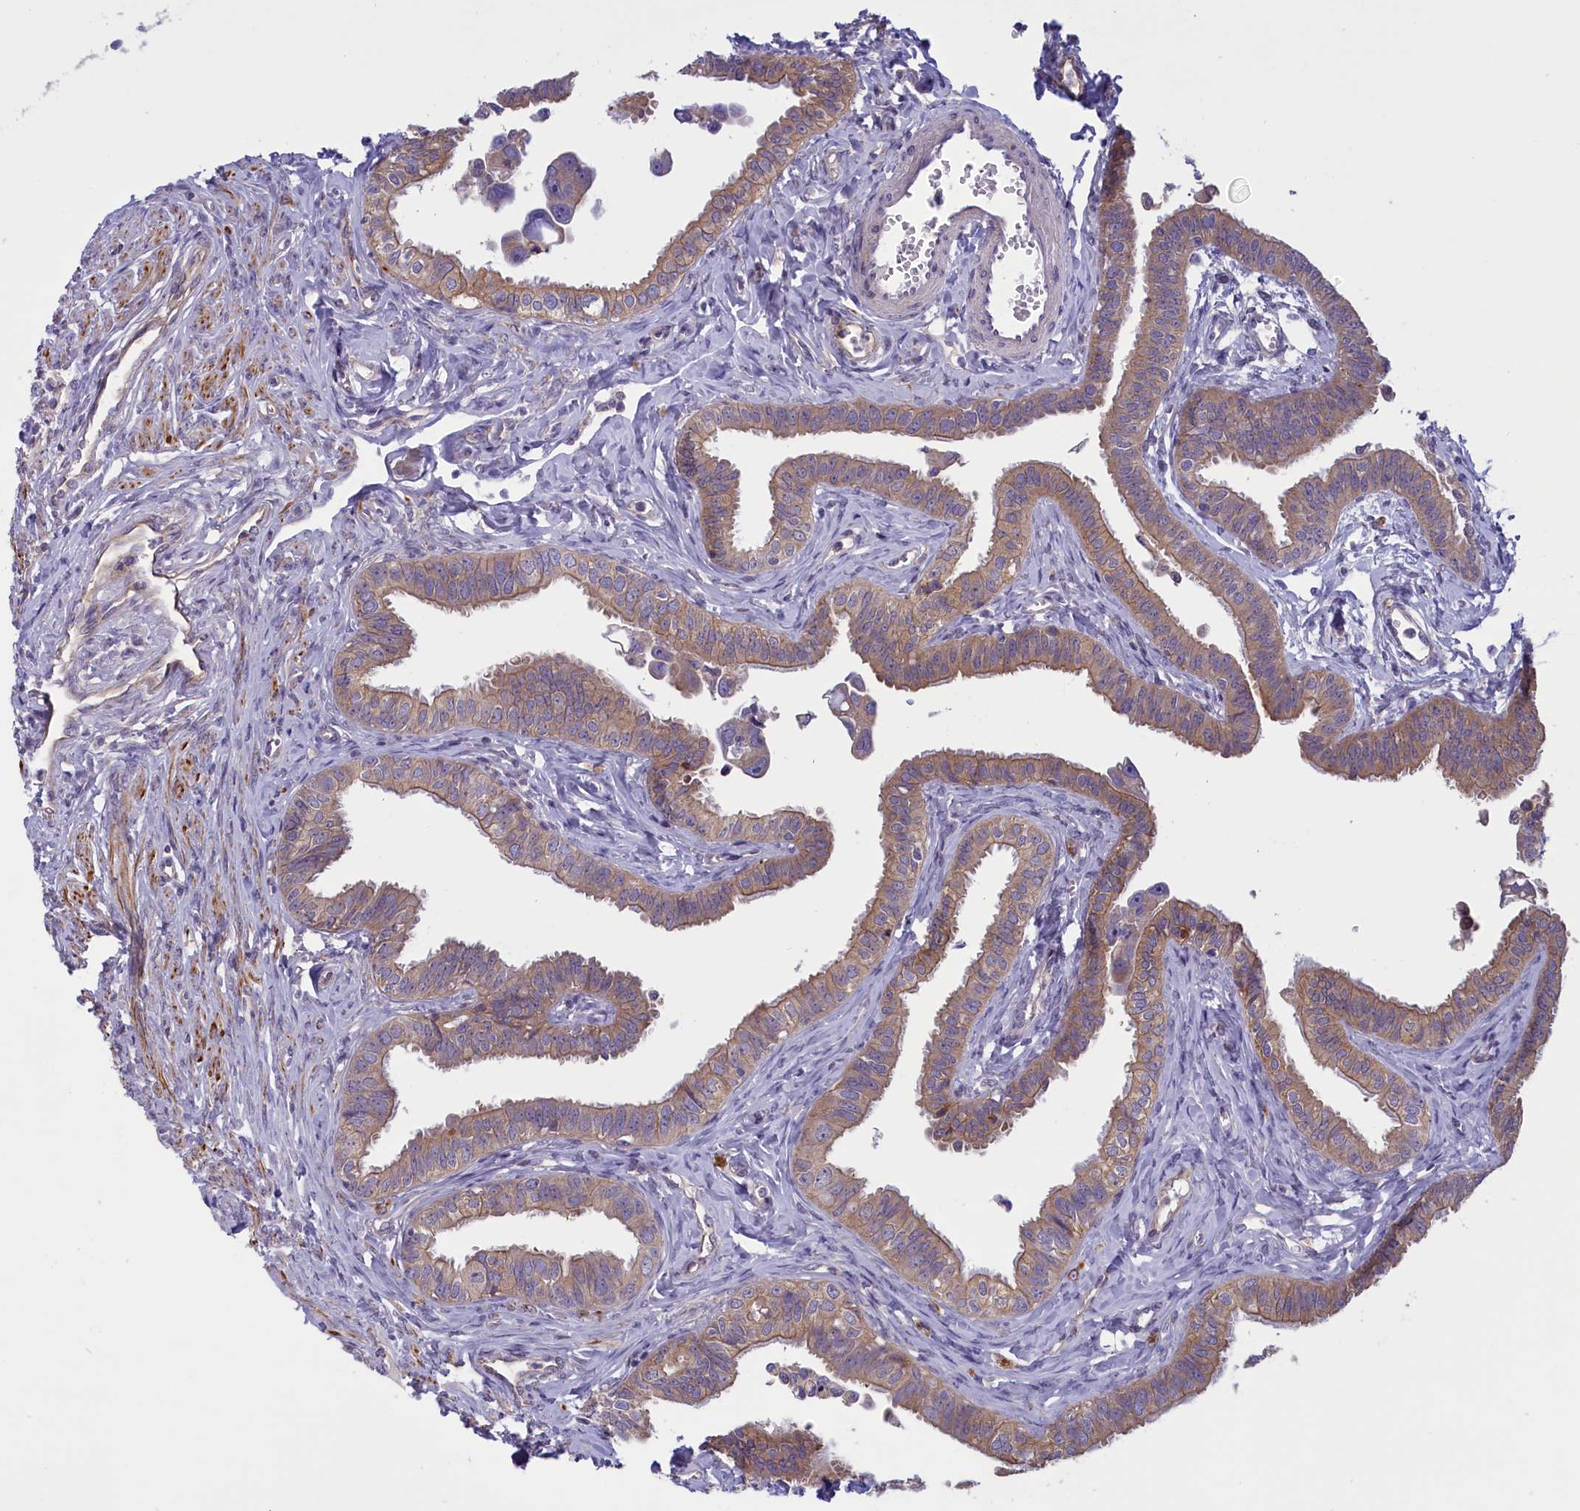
{"staining": {"intensity": "weak", "quantity": ">75%", "location": "cytoplasmic/membranous"}, "tissue": "fallopian tube", "cell_type": "Glandular cells", "image_type": "normal", "snomed": [{"axis": "morphology", "description": "Normal tissue, NOS"}, {"axis": "morphology", "description": "Carcinoma, NOS"}, {"axis": "topography", "description": "Fallopian tube"}, {"axis": "topography", "description": "Ovary"}], "caption": "IHC histopathology image of benign fallopian tube: fallopian tube stained using IHC reveals low levels of weak protein expression localized specifically in the cytoplasmic/membranous of glandular cells, appearing as a cytoplasmic/membranous brown color.", "gene": "CORO2A", "patient": {"sex": "female", "age": 59}}